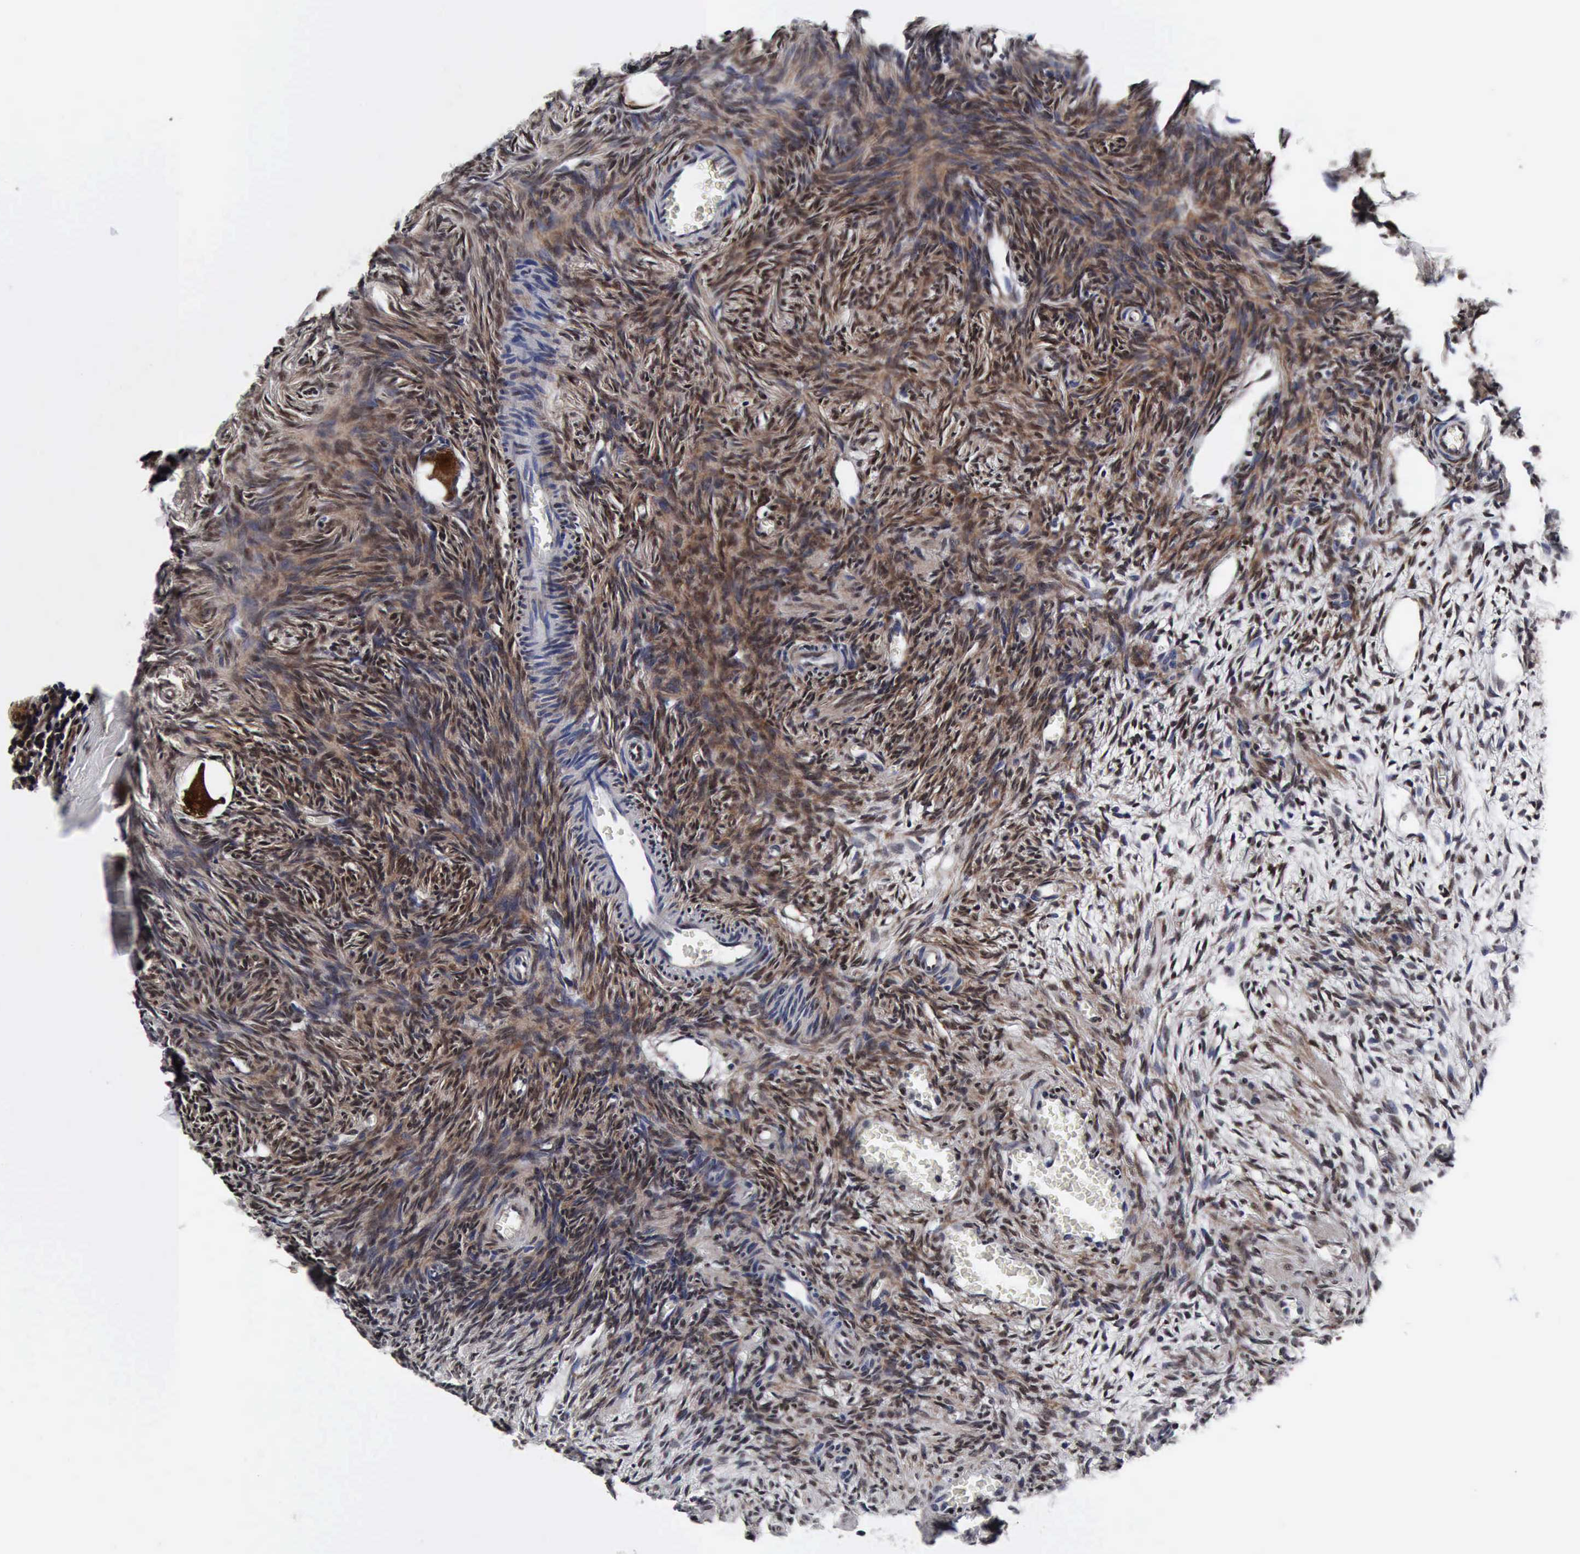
{"staining": {"intensity": "moderate", "quantity": "25%-75%", "location": "cytoplasmic/membranous,nuclear"}, "tissue": "ovary", "cell_type": "Ovarian stroma cells", "image_type": "normal", "snomed": [{"axis": "morphology", "description": "Normal tissue, NOS"}, {"axis": "topography", "description": "Ovary"}], "caption": "Human ovary stained for a protein (brown) exhibits moderate cytoplasmic/membranous,nuclear positive staining in about 25%-75% of ovarian stroma cells.", "gene": "UBC", "patient": {"sex": "female", "age": 27}}